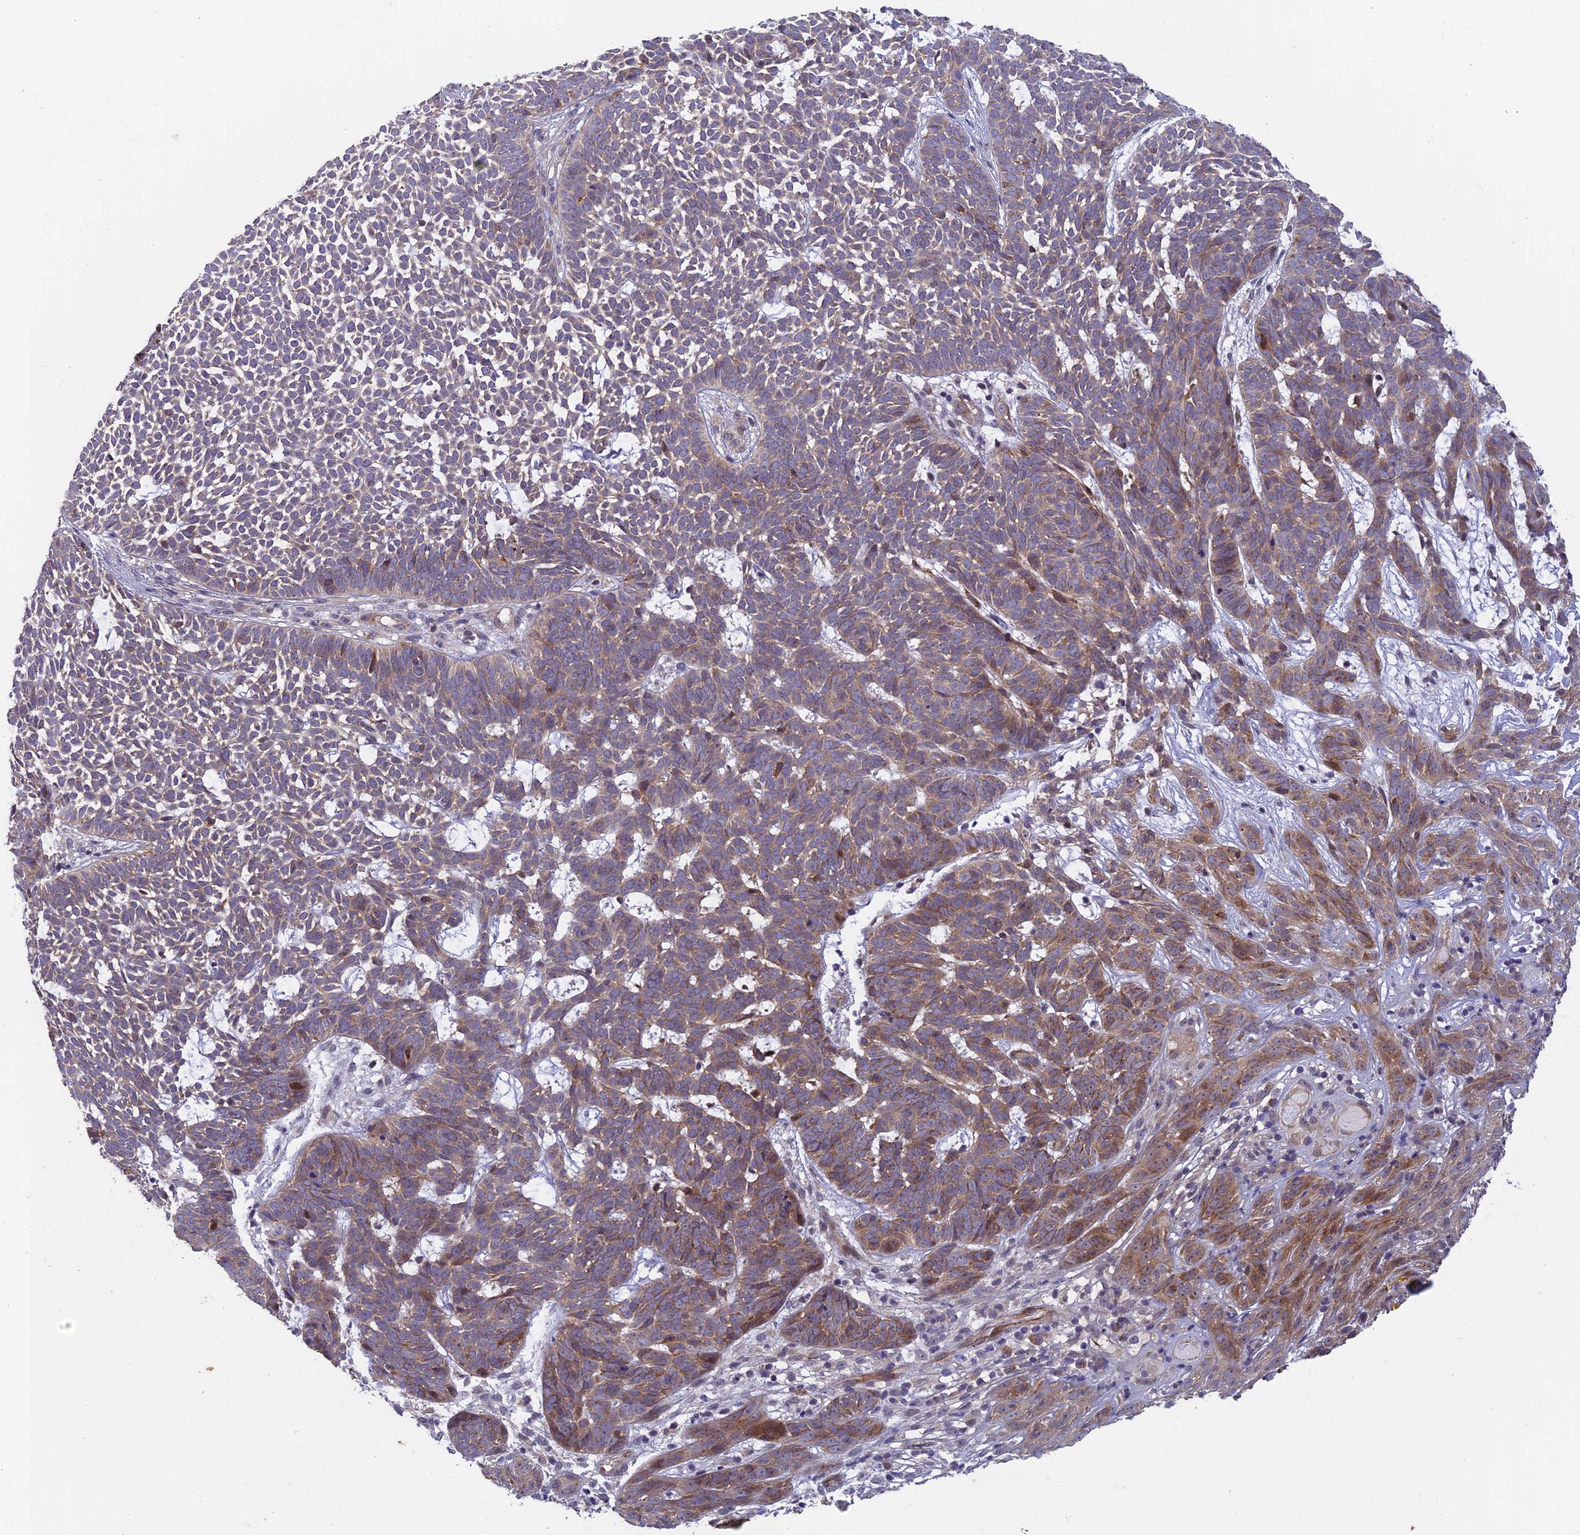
{"staining": {"intensity": "moderate", "quantity": "<25%", "location": "cytoplasmic/membranous"}, "tissue": "skin cancer", "cell_type": "Tumor cells", "image_type": "cancer", "snomed": [{"axis": "morphology", "description": "Basal cell carcinoma"}, {"axis": "topography", "description": "Skin"}], "caption": "DAB immunohistochemical staining of human skin cancer shows moderate cytoplasmic/membranous protein staining in about <25% of tumor cells. (DAB (3,3'-diaminobenzidine) IHC, brown staining for protein, blue staining for nuclei).", "gene": "TENT4B", "patient": {"sex": "female", "age": 78}}